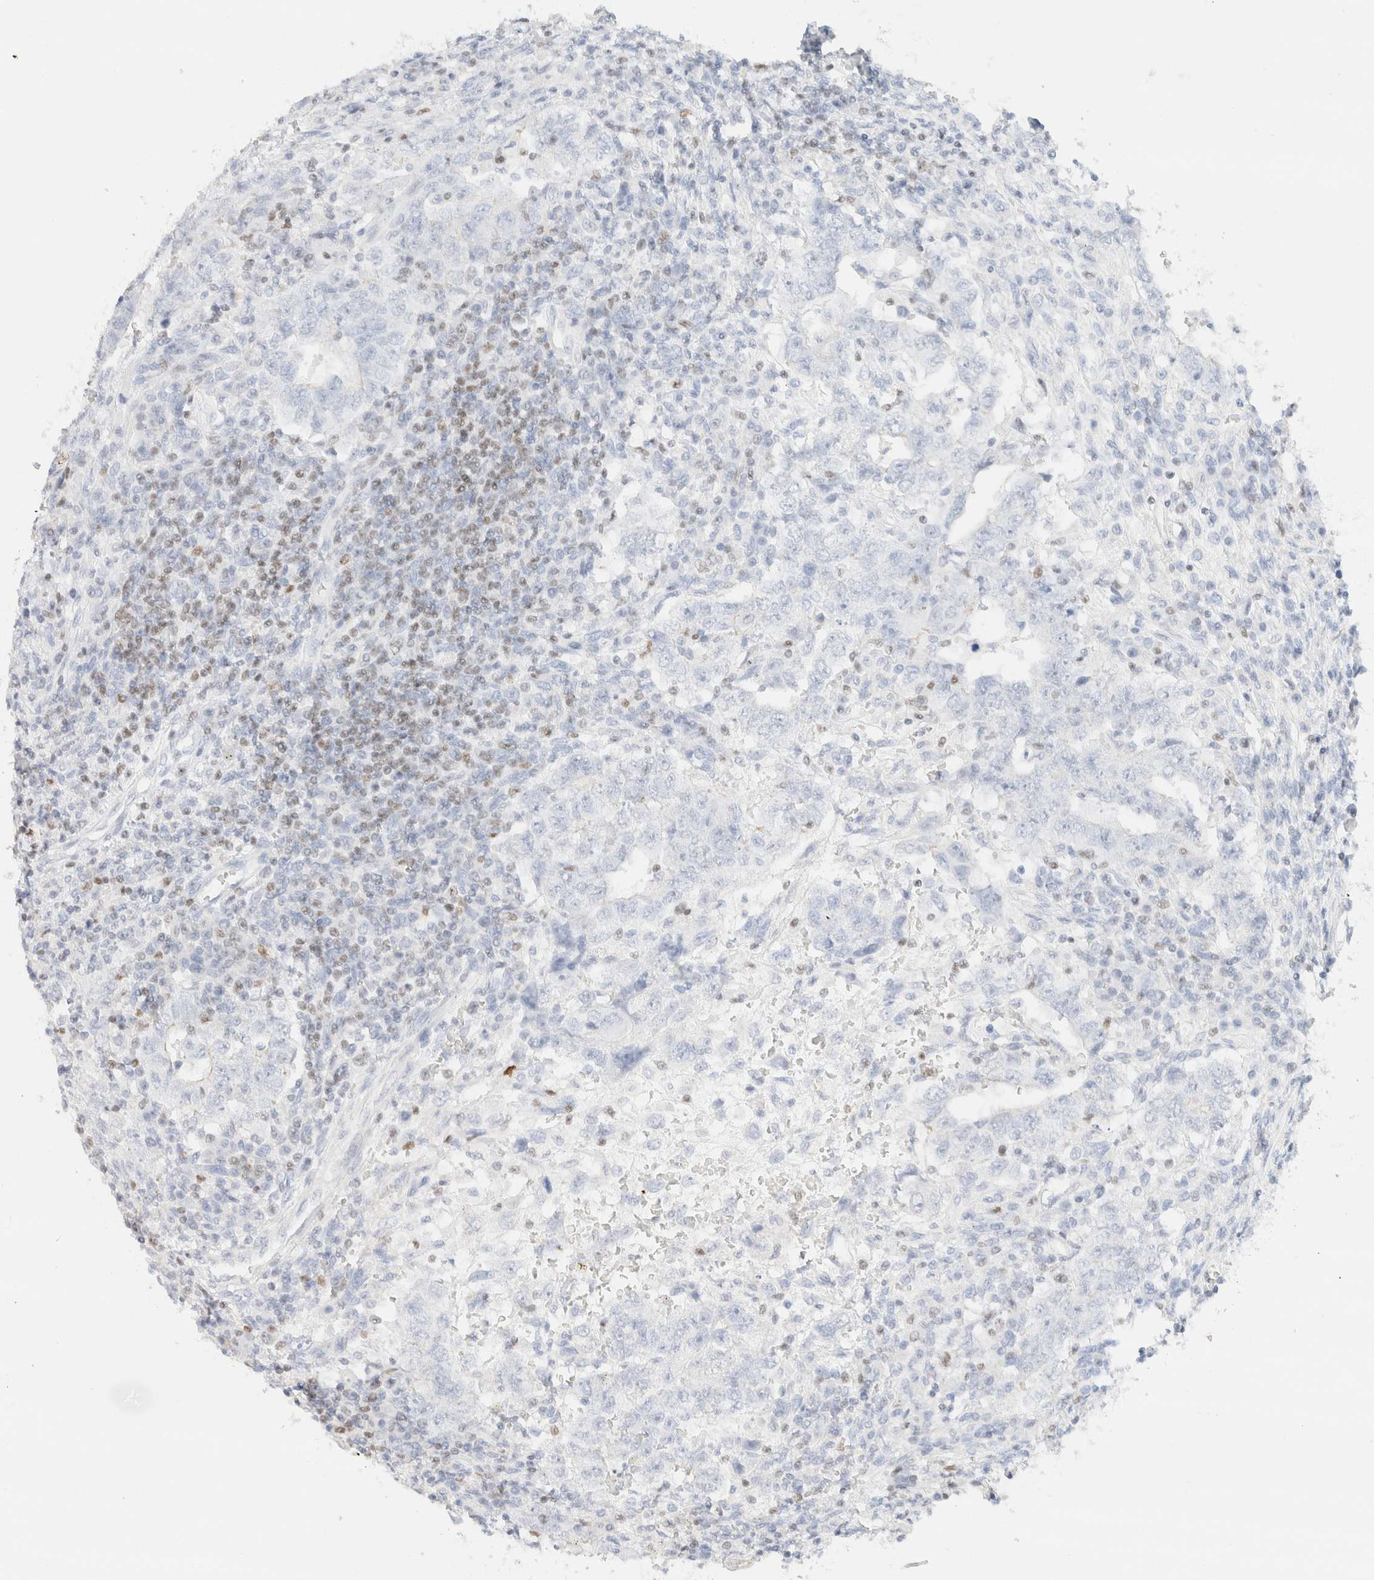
{"staining": {"intensity": "negative", "quantity": "none", "location": "none"}, "tissue": "testis cancer", "cell_type": "Tumor cells", "image_type": "cancer", "snomed": [{"axis": "morphology", "description": "Carcinoma, Embryonal, NOS"}, {"axis": "topography", "description": "Testis"}], "caption": "An immunohistochemistry photomicrograph of testis cancer (embryonal carcinoma) is shown. There is no staining in tumor cells of testis cancer (embryonal carcinoma).", "gene": "IKZF3", "patient": {"sex": "male", "age": 26}}